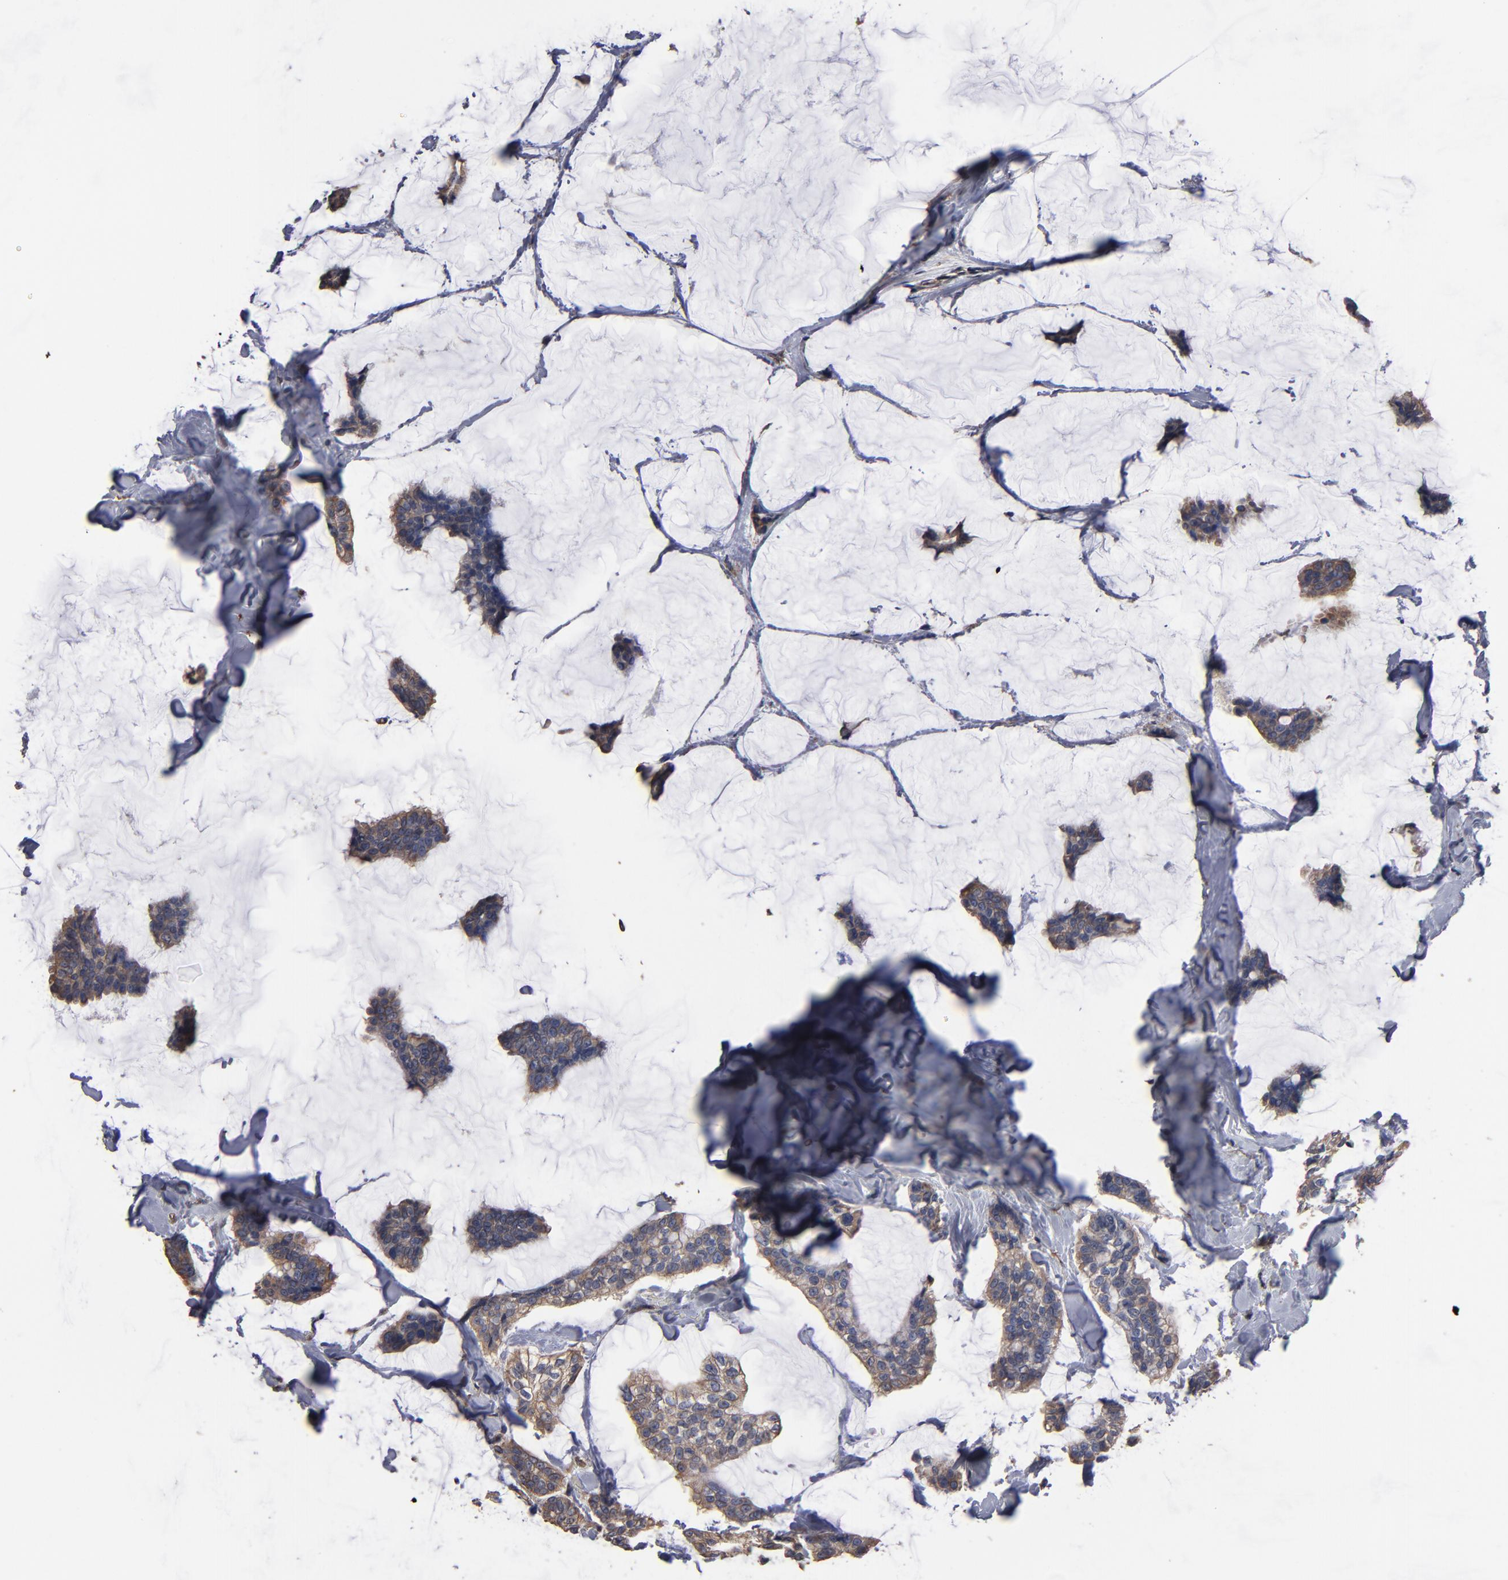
{"staining": {"intensity": "weak", "quantity": ">75%", "location": "cytoplasmic/membranous"}, "tissue": "breast cancer", "cell_type": "Tumor cells", "image_type": "cancer", "snomed": [{"axis": "morphology", "description": "Duct carcinoma"}, {"axis": "topography", "description": "Breast"}], "caption": "Tumor cells demonstrate weak cytoplasmic/membranous positivity in about >75% of cells in breast invasive ductal carcinoma. (DAB (3,3'-diaminobenzidine) = brown stain, brightfield microscopy at high magnification).", "gene": "DMD", "patient": {"sex": "female", "age": 93}}